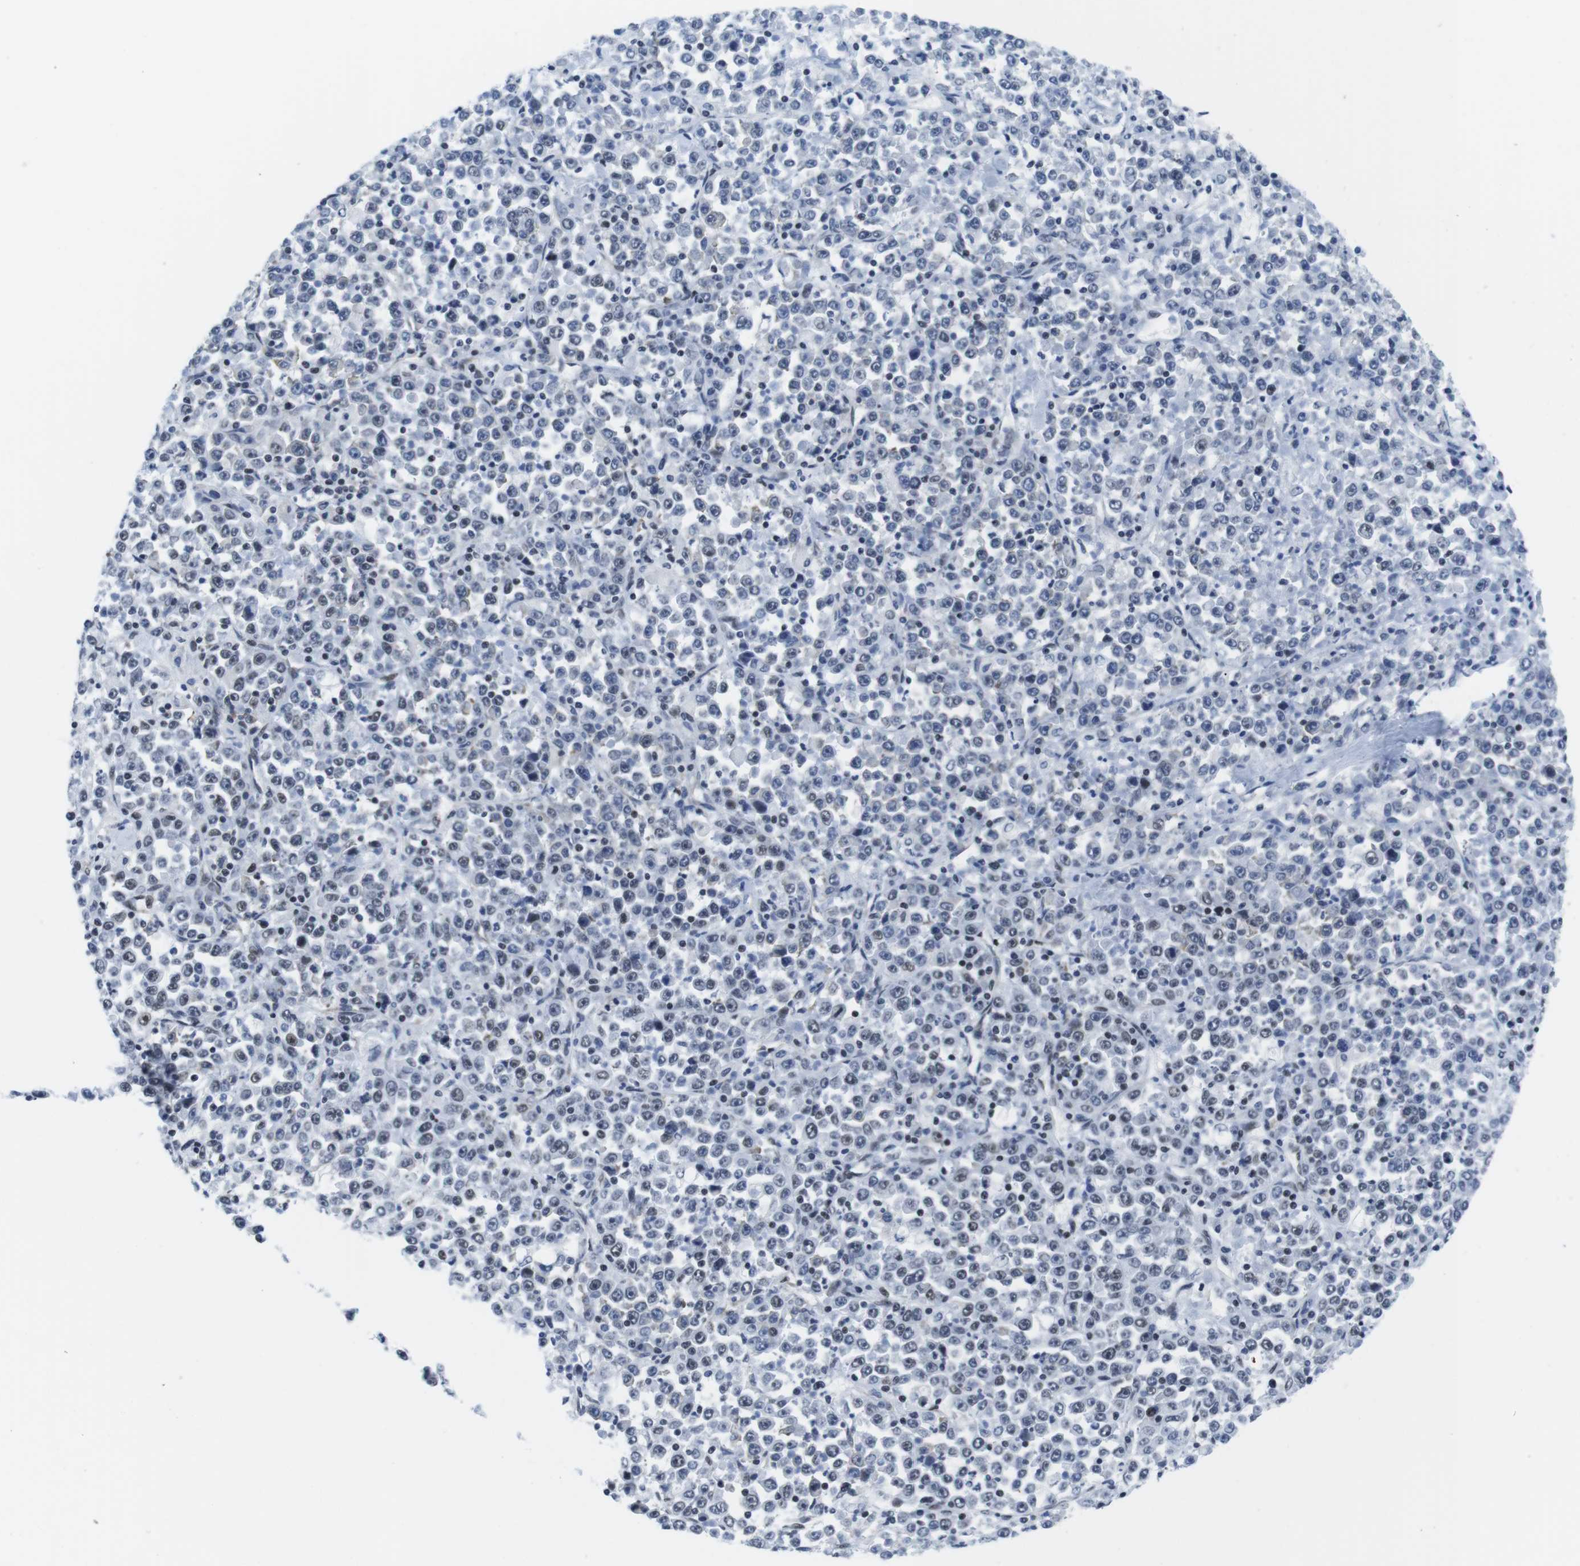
{"staining": {"intensity": "weak", "quantity": "<25%", "location": "nuclear"}, "tissue": "stomach cancer", "cell_type": "Tumor cells", "image_type": "cancer", "snomed": [{"axis": "morphology", "description": "Normal tissue, NOS"}, {"axis": "morphology", "description": "Adenocarcinoma, NOS"}, {"axis": "topography", "description": "Stomach, upper"}, {"axis": "topography", "description": "Stomach"}], "caption": "The micrograph displays no staining of tumor cells in stomach adenocarcinoma. Nuclei are stained in blue.", "gene": "IFI16", "patient": {"sex": "male", "age": 59}}